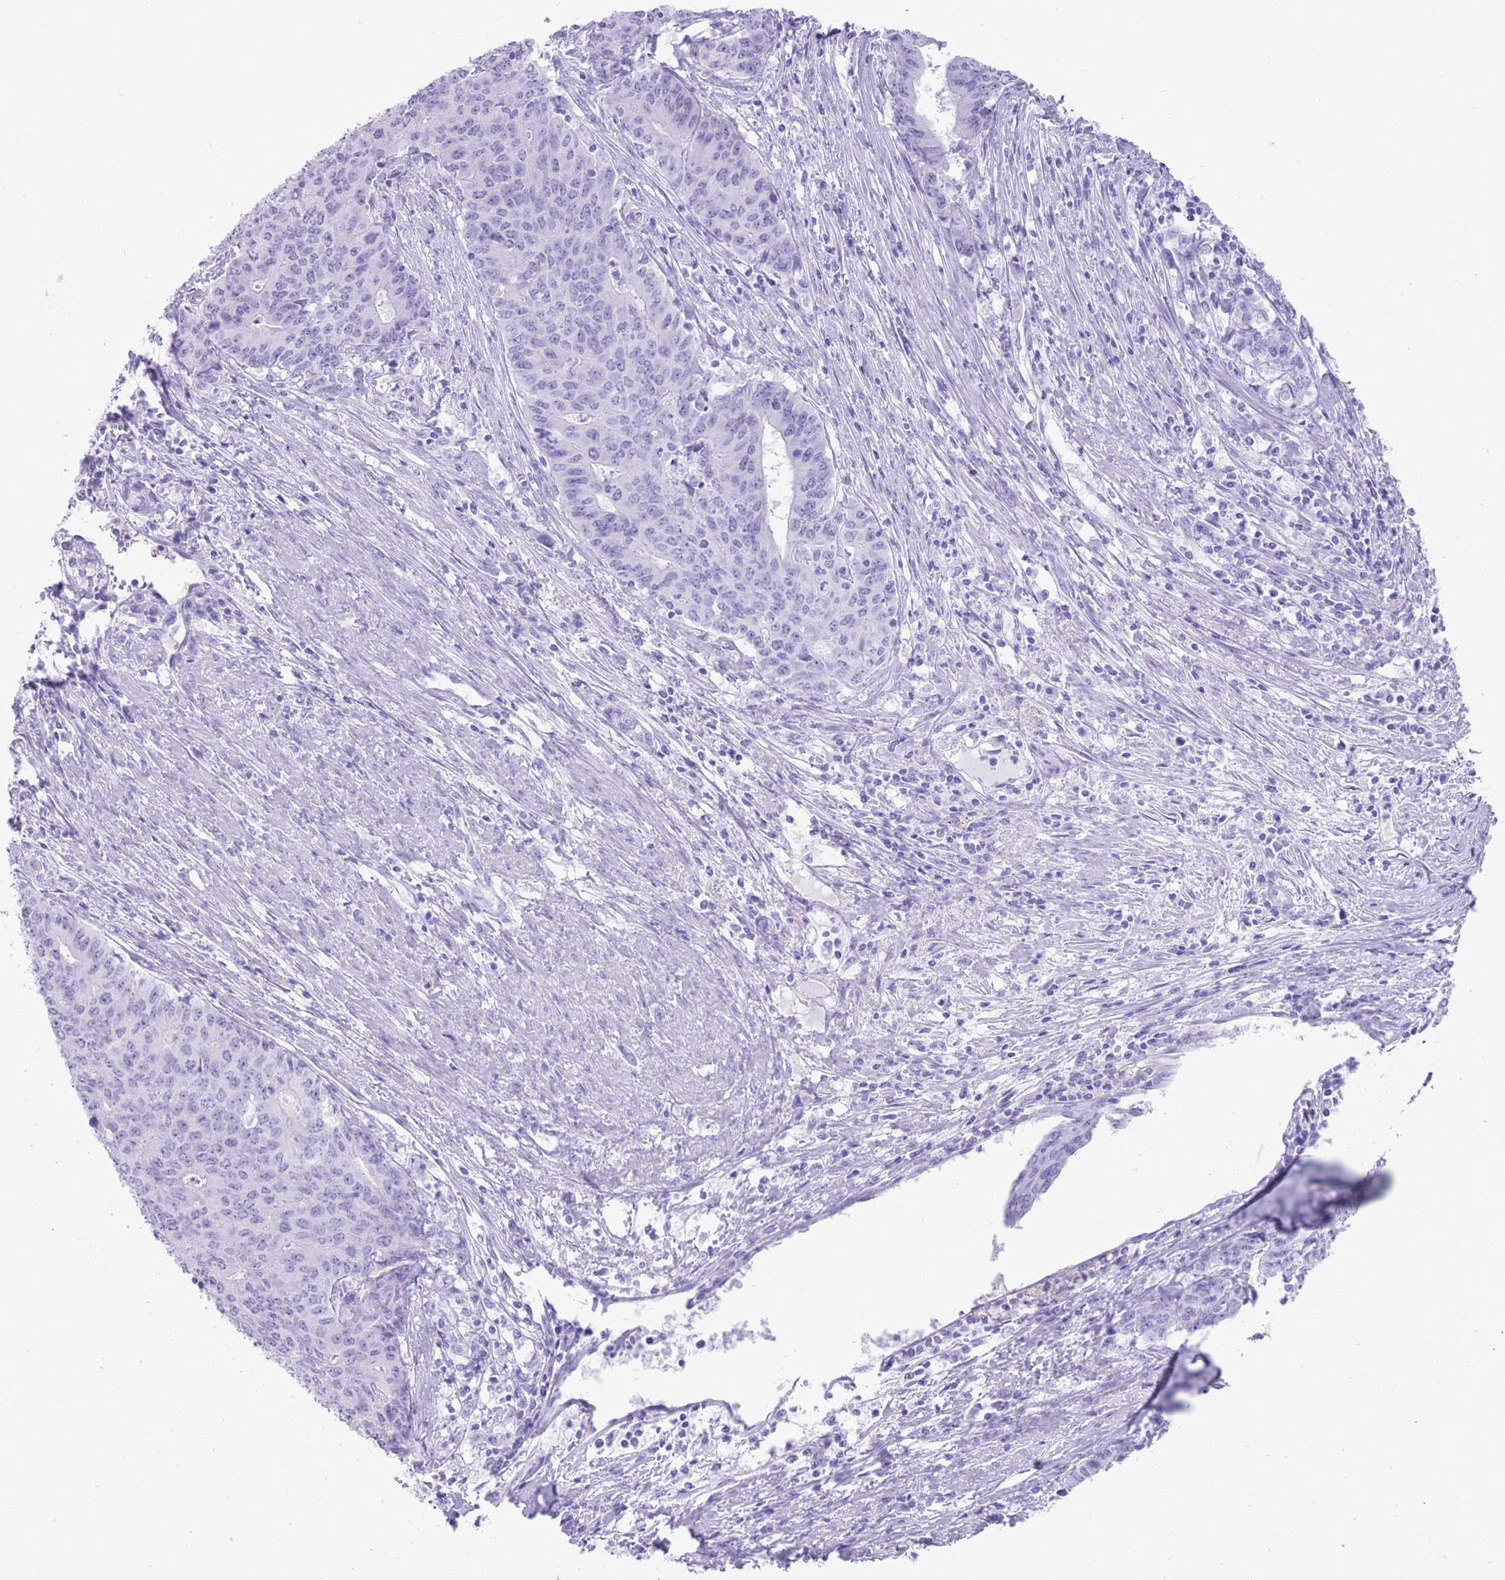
{"staining": {"intensity": "negative", "quantity": "none", "location": "none"}, "tissue": "endometrial cancer", "cell_type": "Tumor cells", "image_type": "cancer", "snomed": [{"axis": "morphology", "description": "Adenocarcinoma, NOS"}, {"axis": "topography", "description": "Endometrium"}], "caption": "This is an immunohistochemistry micrograph of human endometrial cancer (adenocarcinoma). There is no positivity in tumor cells.", "gene": "ELOA2", "patient": {"sex": "female", "age": 59}}